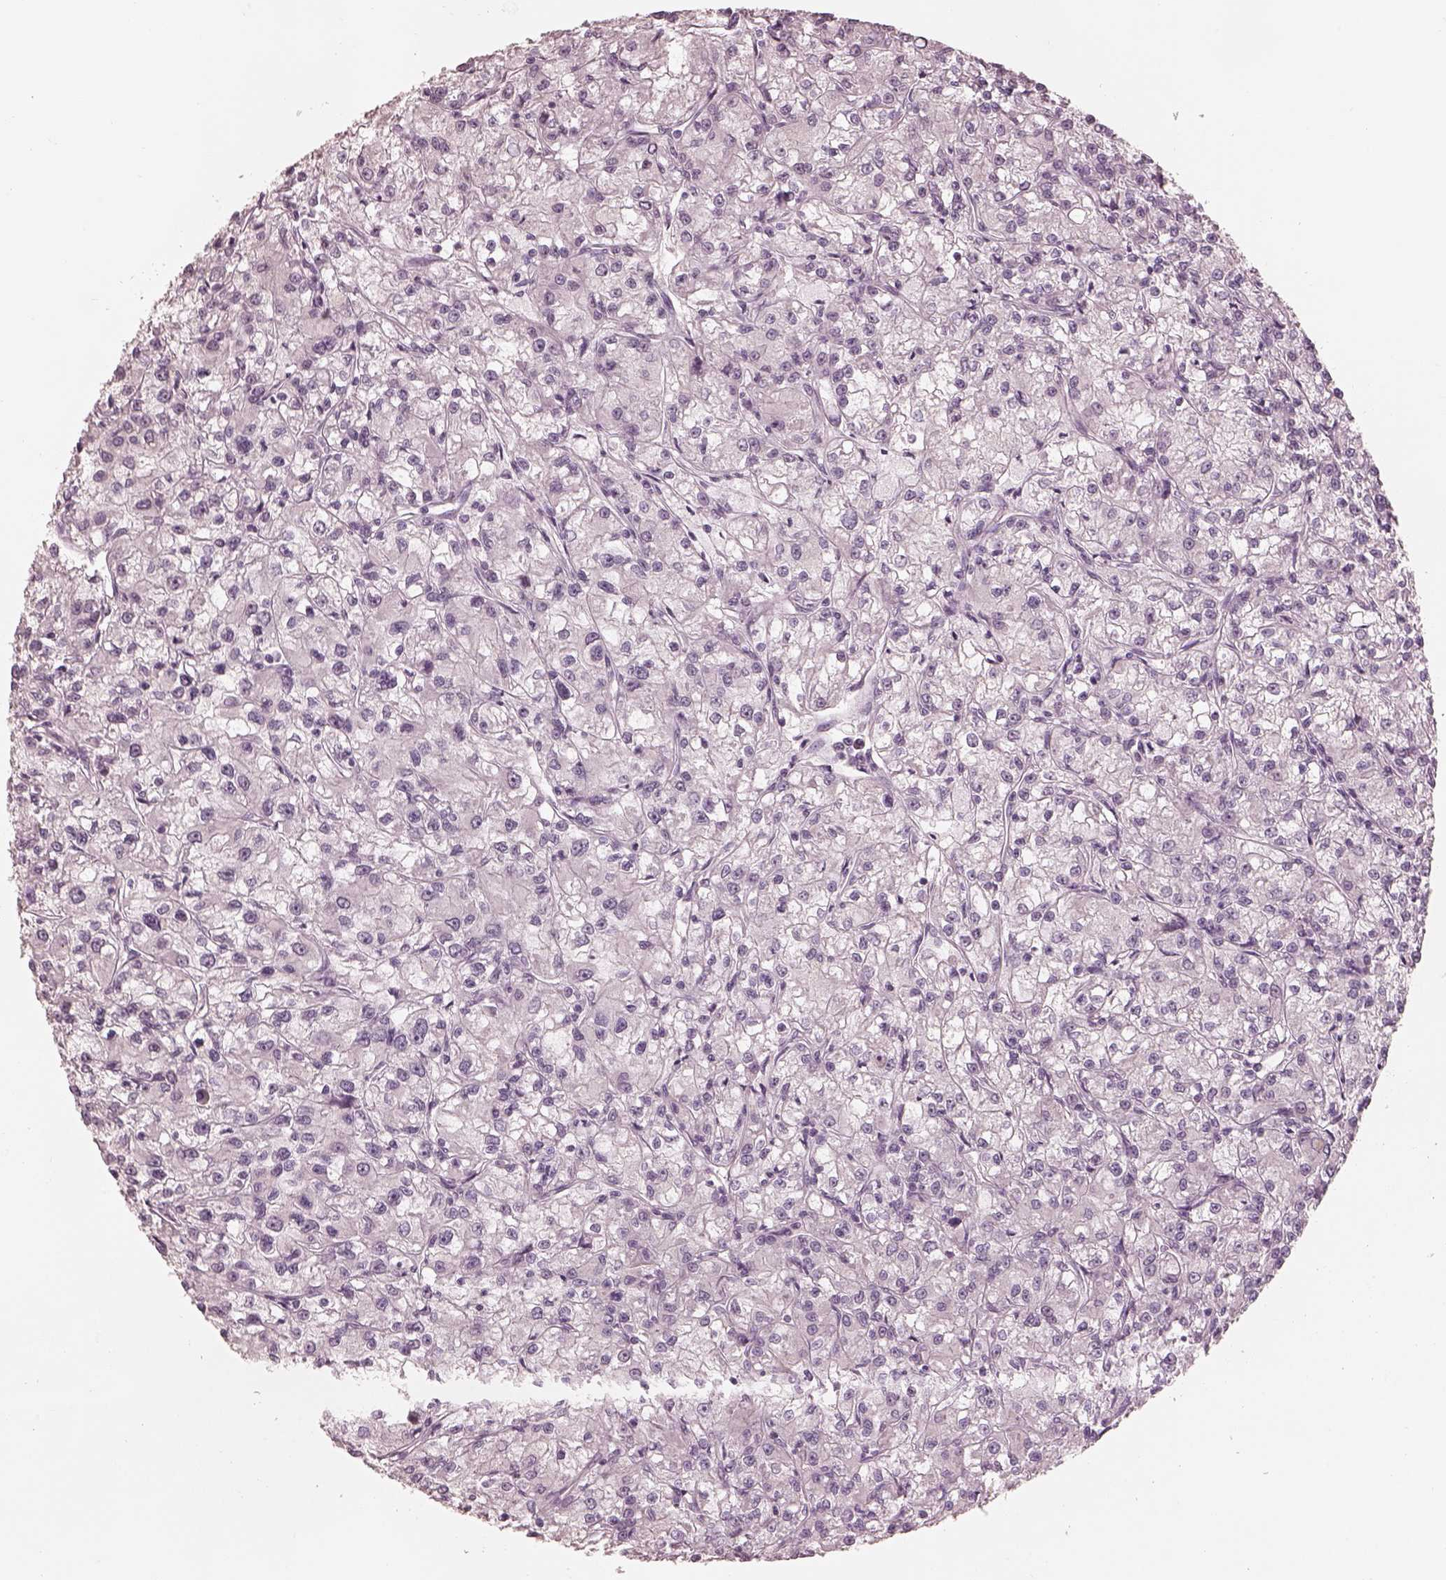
{"staining": {"intensity": "negative", "quantity": "none", "location": "none"}, "tissue": "renal cancer", "cell_type": "Tumor cells", "image_type": "cancer", "snomed": [{"axis": "morphology", "description": "Adenocarcinoma, NOS"}, {"axis": "topography", "description": "Kidney"}], "caption": "A high-resolution photomicrograph shows IHC staining of renal cancer, which reveals no significant expression in tumor cells. Brightfield microscopy of IHC stained with DAB (3,3'-diaminobenzidine) (brown) and hematoxylin (blue), captured at high magnification.", "gene": "PRKACG", "patient": {"sex": "female", "age": 59}}